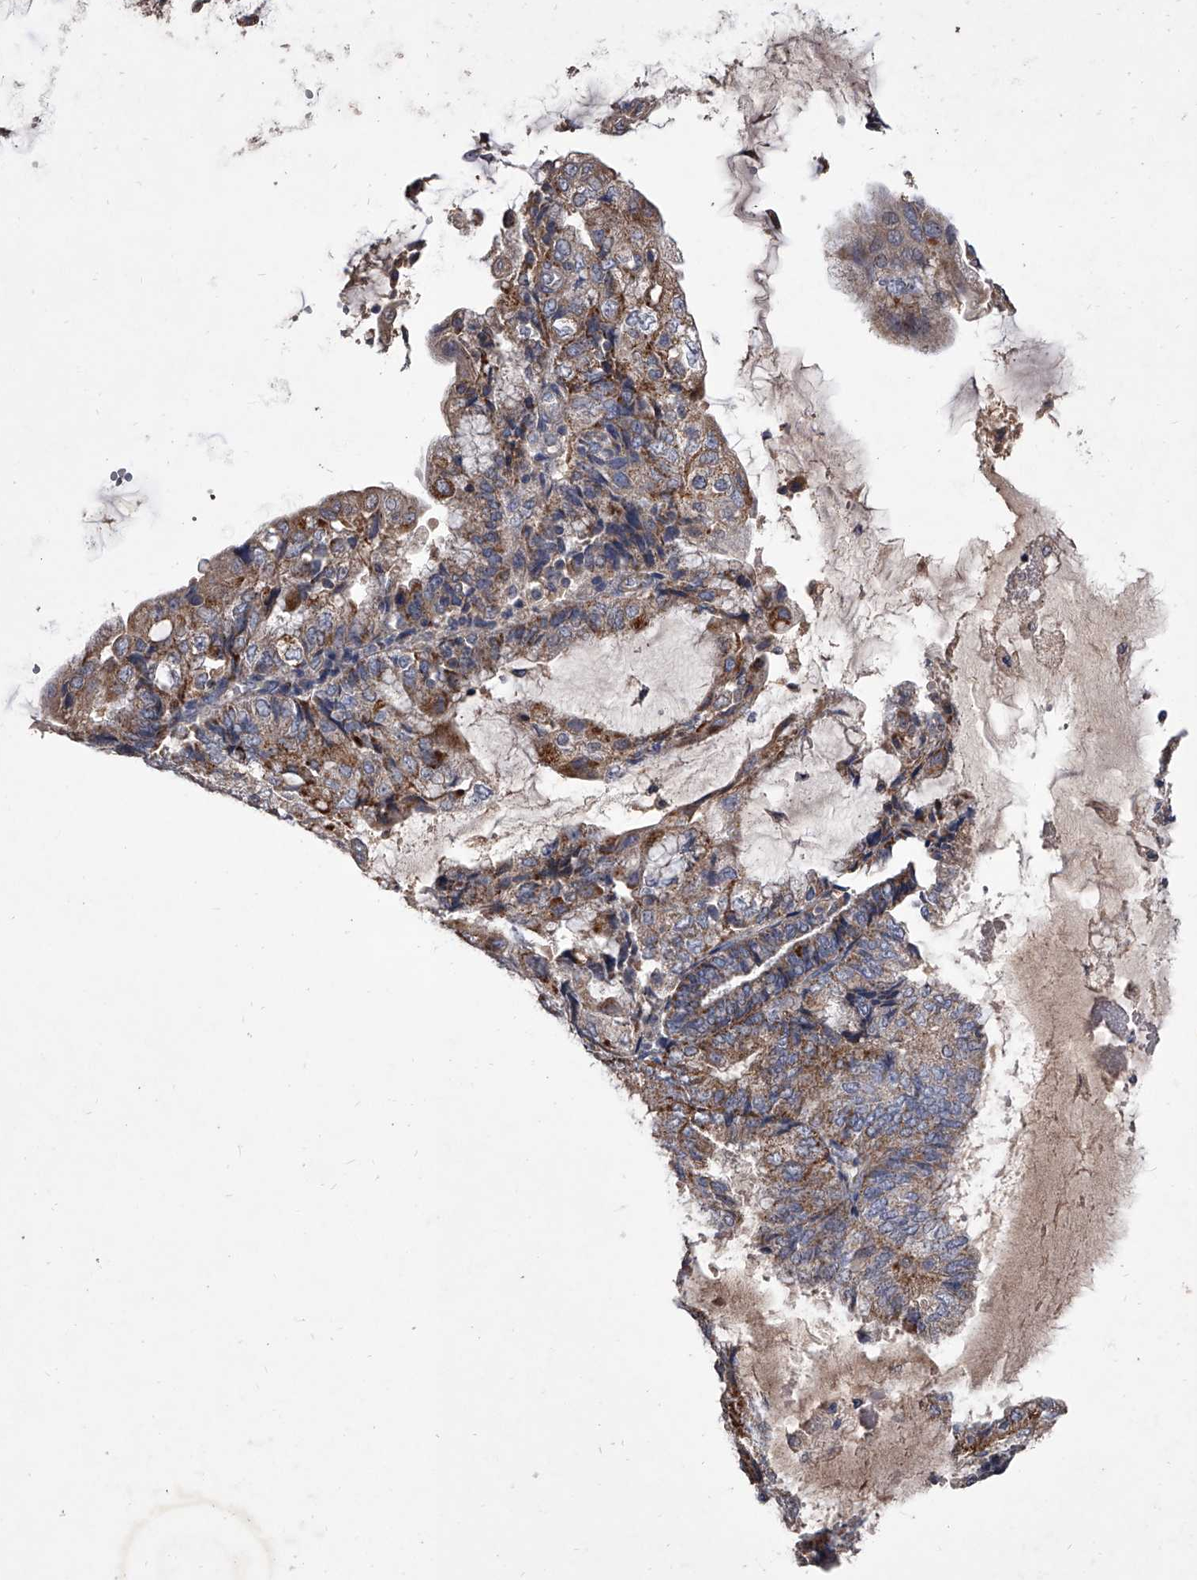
{"staining": {"intensity": "moderate", "quantity": "25%-75%", "location": "cytoplasmic/membranous"}, "tissue": "endometrial cancer", "cell_type": "Tumor cells", "image_type": "cancer", "snomed": [{"axis": "morphology", "description": "Adenocarcinoma, NOS"}, {"axis": "topography", "description": "Endometrium"}], "caption": "Protein staining by immunohistochemistry (IHC) reveals moderate cytoplasmic/membranous positivity in about 25%-75% of tumor cells in endometrial cancer (adenocarcinoma).", "gene": "NRP1", "patient": {"sex": "female", "age": 81}}